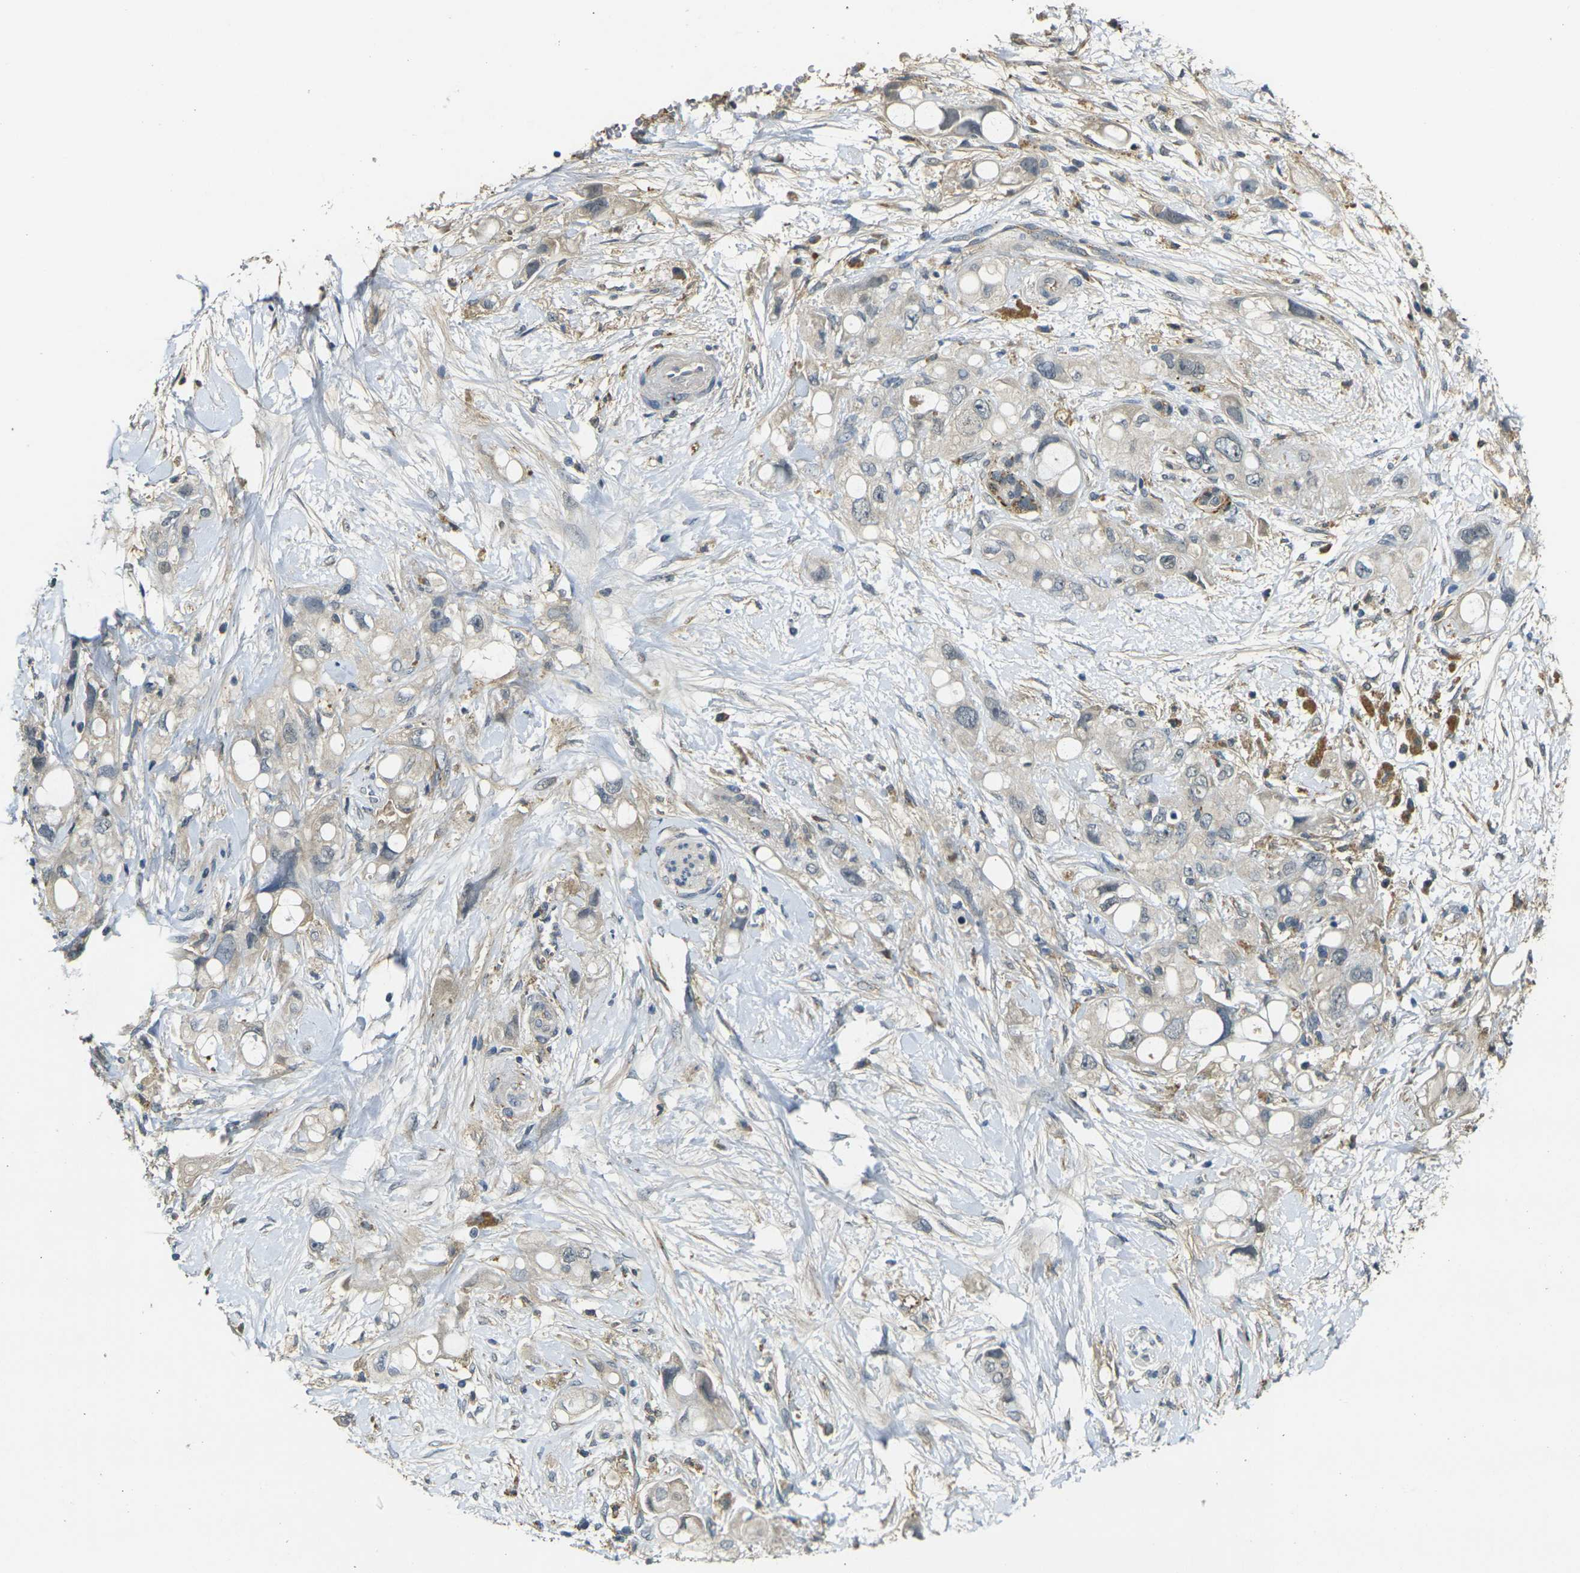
{"staining": {"intensity": "negative", "quantity": "none", "location": "none"}, "tissue": "pancreatic cancer", "cell_type": "Tumor cells", "image_type": "cancer", "snomed": [{"axis": "morphology", "description": "Adenocarcinoma, NOS"}, {"axis": "topography", "description": "Pancreas"}], "caption": "Immunohistochemistry micrograph of human adenocarcinoma (pancreatic) stained for a protein (brown), which shows no positivity in tumor cells. The staining is performed using DAB (3,3'-diaminobenzidine) brown chromogen with nuclei counter-stained in using hematoxylin.", "gene": "PIGL", "patient": {"sex": "female", "age": 56}}